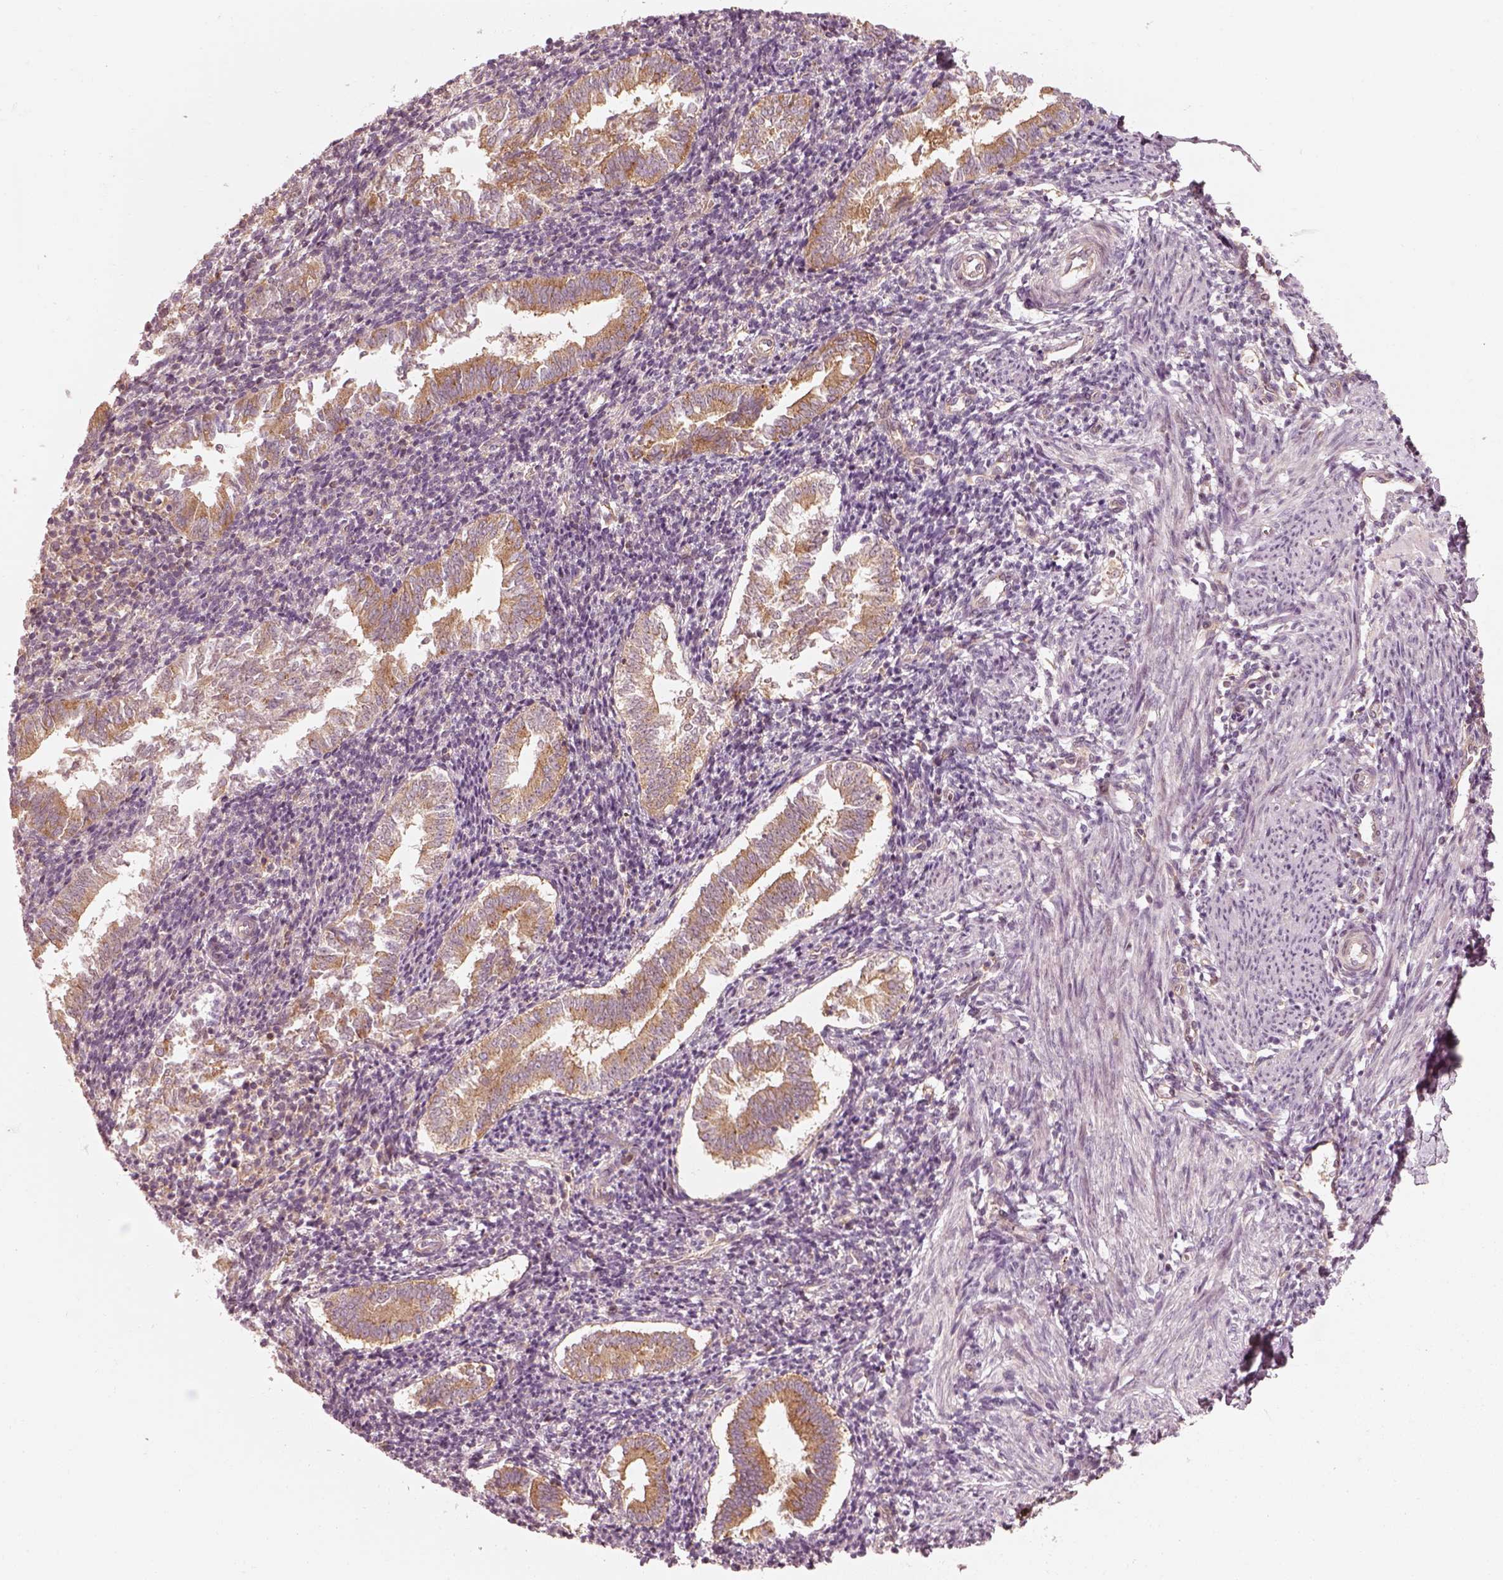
{"staining": {"intensity": "weak", "quantity": ">75%", "location": "cytoplasmic/membranous"}, "tissue": "endometrium", "cell_type": "Cells in endometrial stroma", "image_type": "normal", "snomed": [{"axis": "morphology", "description": "Normal tissue, NOS"}, {"axis": "topography", "description": "Endometrium"}], "caption": "Weak cytoplasmic/membranous expression is seen in approximately >75% of cells in endometrial stroma in normal endometrium.", "gene": "CNOT2", "patient": {"sex": "female", "age": 25}}